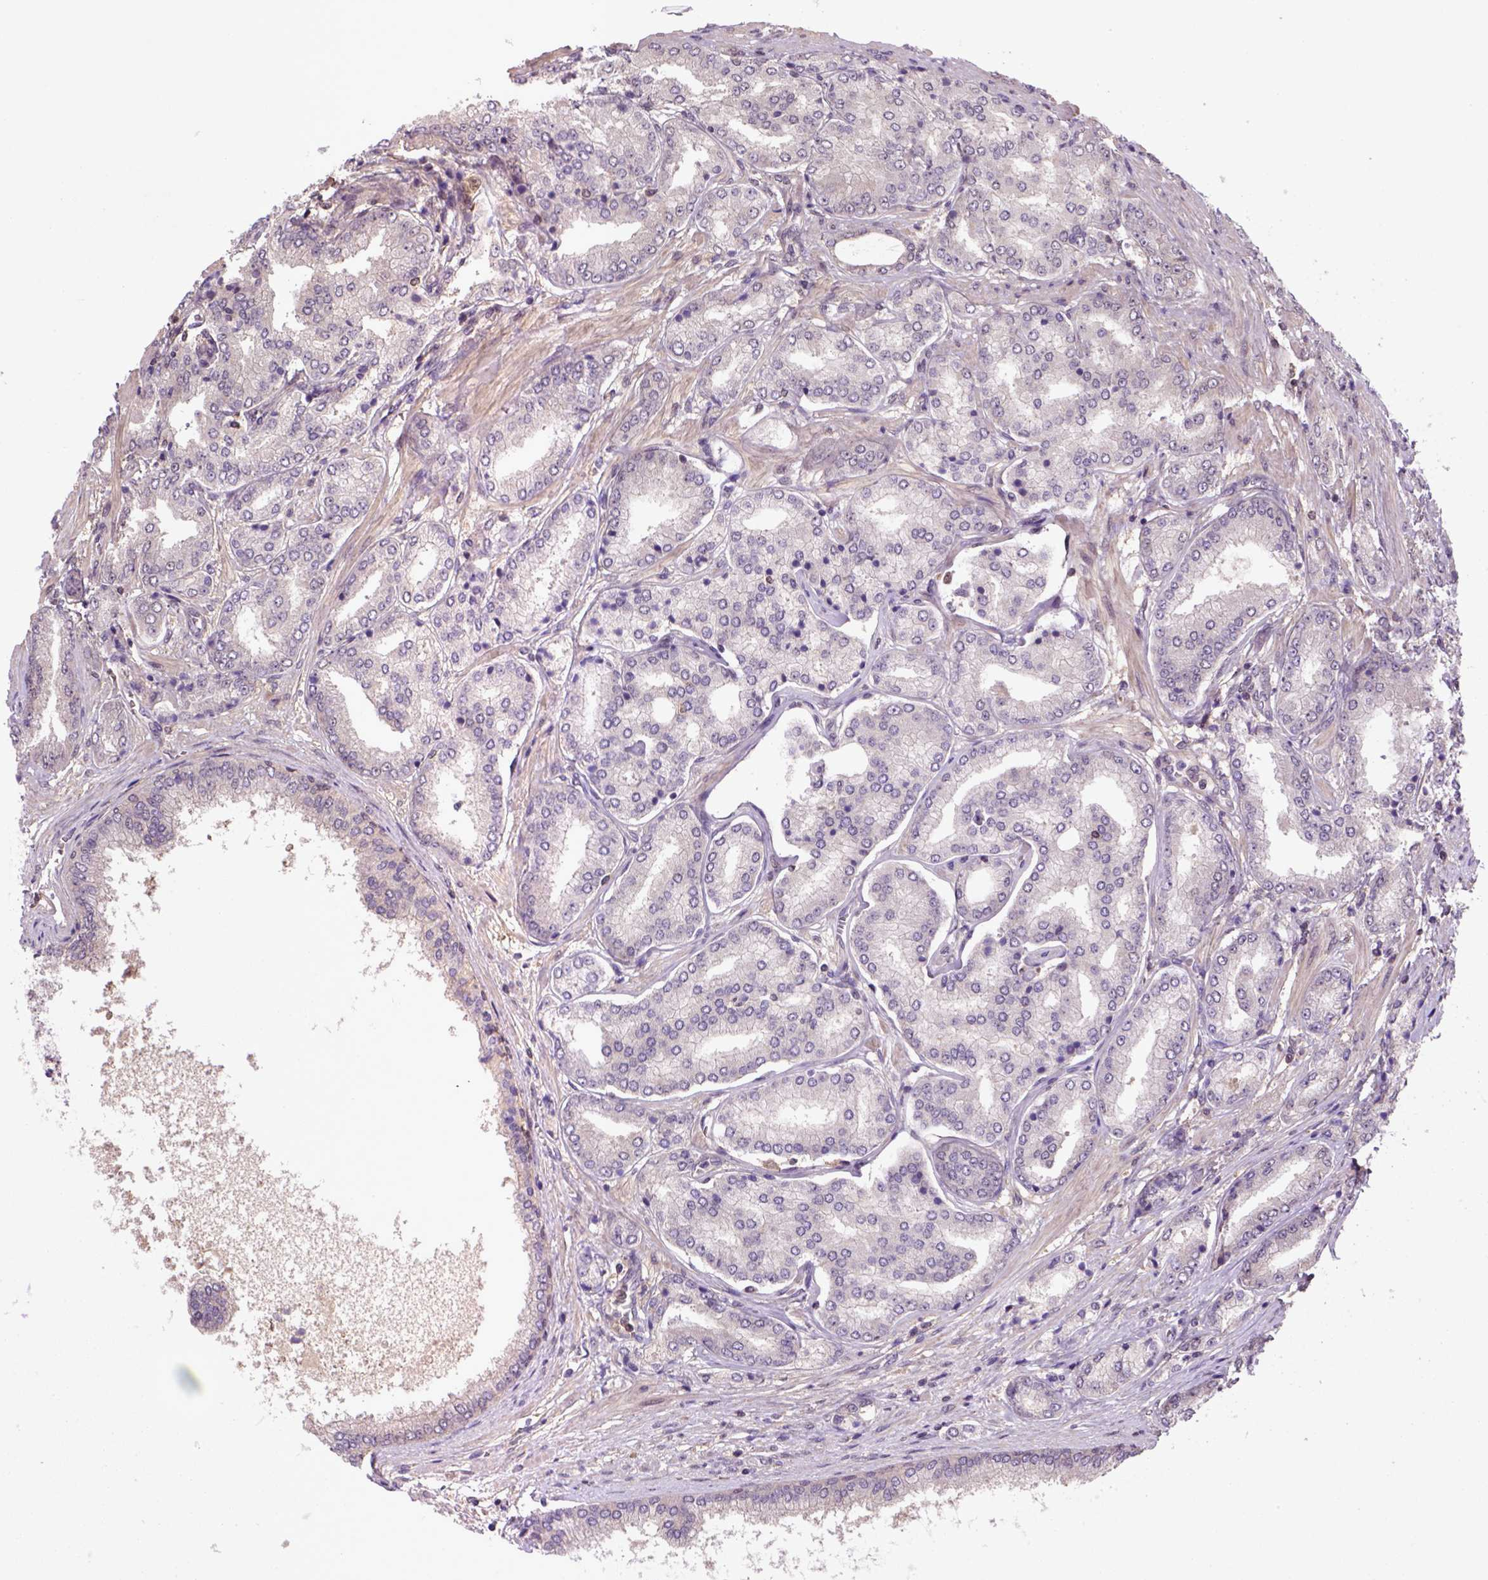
{"staining": {"intensity": "negative", "quantity": "none", "location": "none"}, "tissue": "prostate cancer", "cell_type": "Tumor cells", "image_type": "cancer", "snomed": [{"axis": "morphology", "description": "Adenocarcinoma, NOS"}, {"axis": "topography", "description": "Prostate"}], "caption": "This is an immunohistochemistry (IHC) histopathology image of adenocarcinoma (prostate). There is no positivity in tumor cells.", "gene": "HSPBP1", "patient": {"sex": "male", "age": 63}}